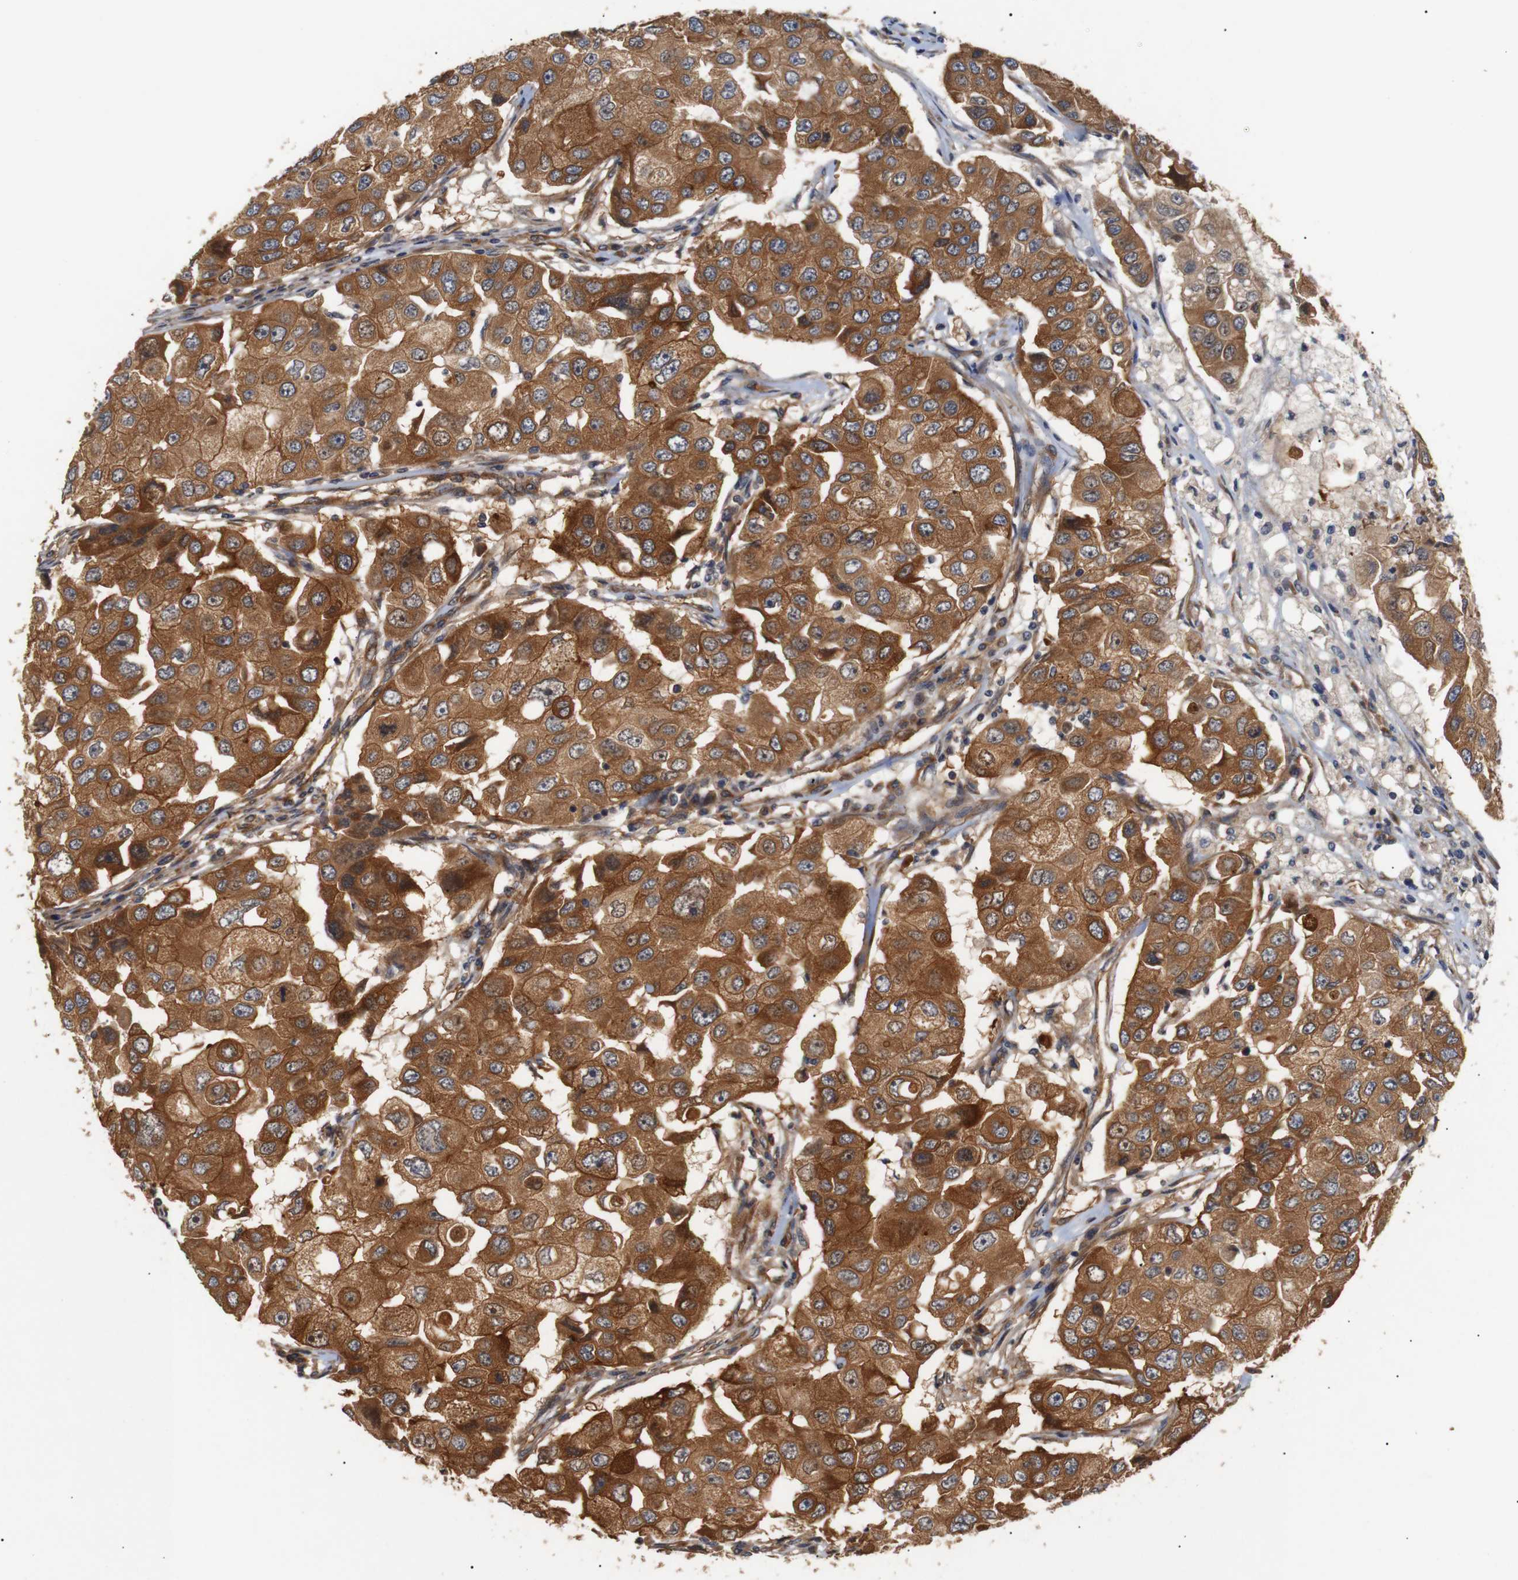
{"staining": {"intensity": "strong", "quantity": ">75%", "location": "cytoplasmic/membranous"}, "tissue": "breast cancer", "cell_type": "Tumor cells", "image_type": "cancer", "snomed": [{"axis": "morphology", "description": "Duct carcinoma"}, {"axis": "topography", "description": "Breast"}], "caption": "Breast invasive ductal carcinoma was stained to show a protein in brown. There is high levels of strong cytoplasmic/membranous expression in about >75% of tumor cells. (Brightfield microscopy of DAB IHC at high magnification).", "gene": "PAWR", "patient": {"sex": "female", "age": 27}}